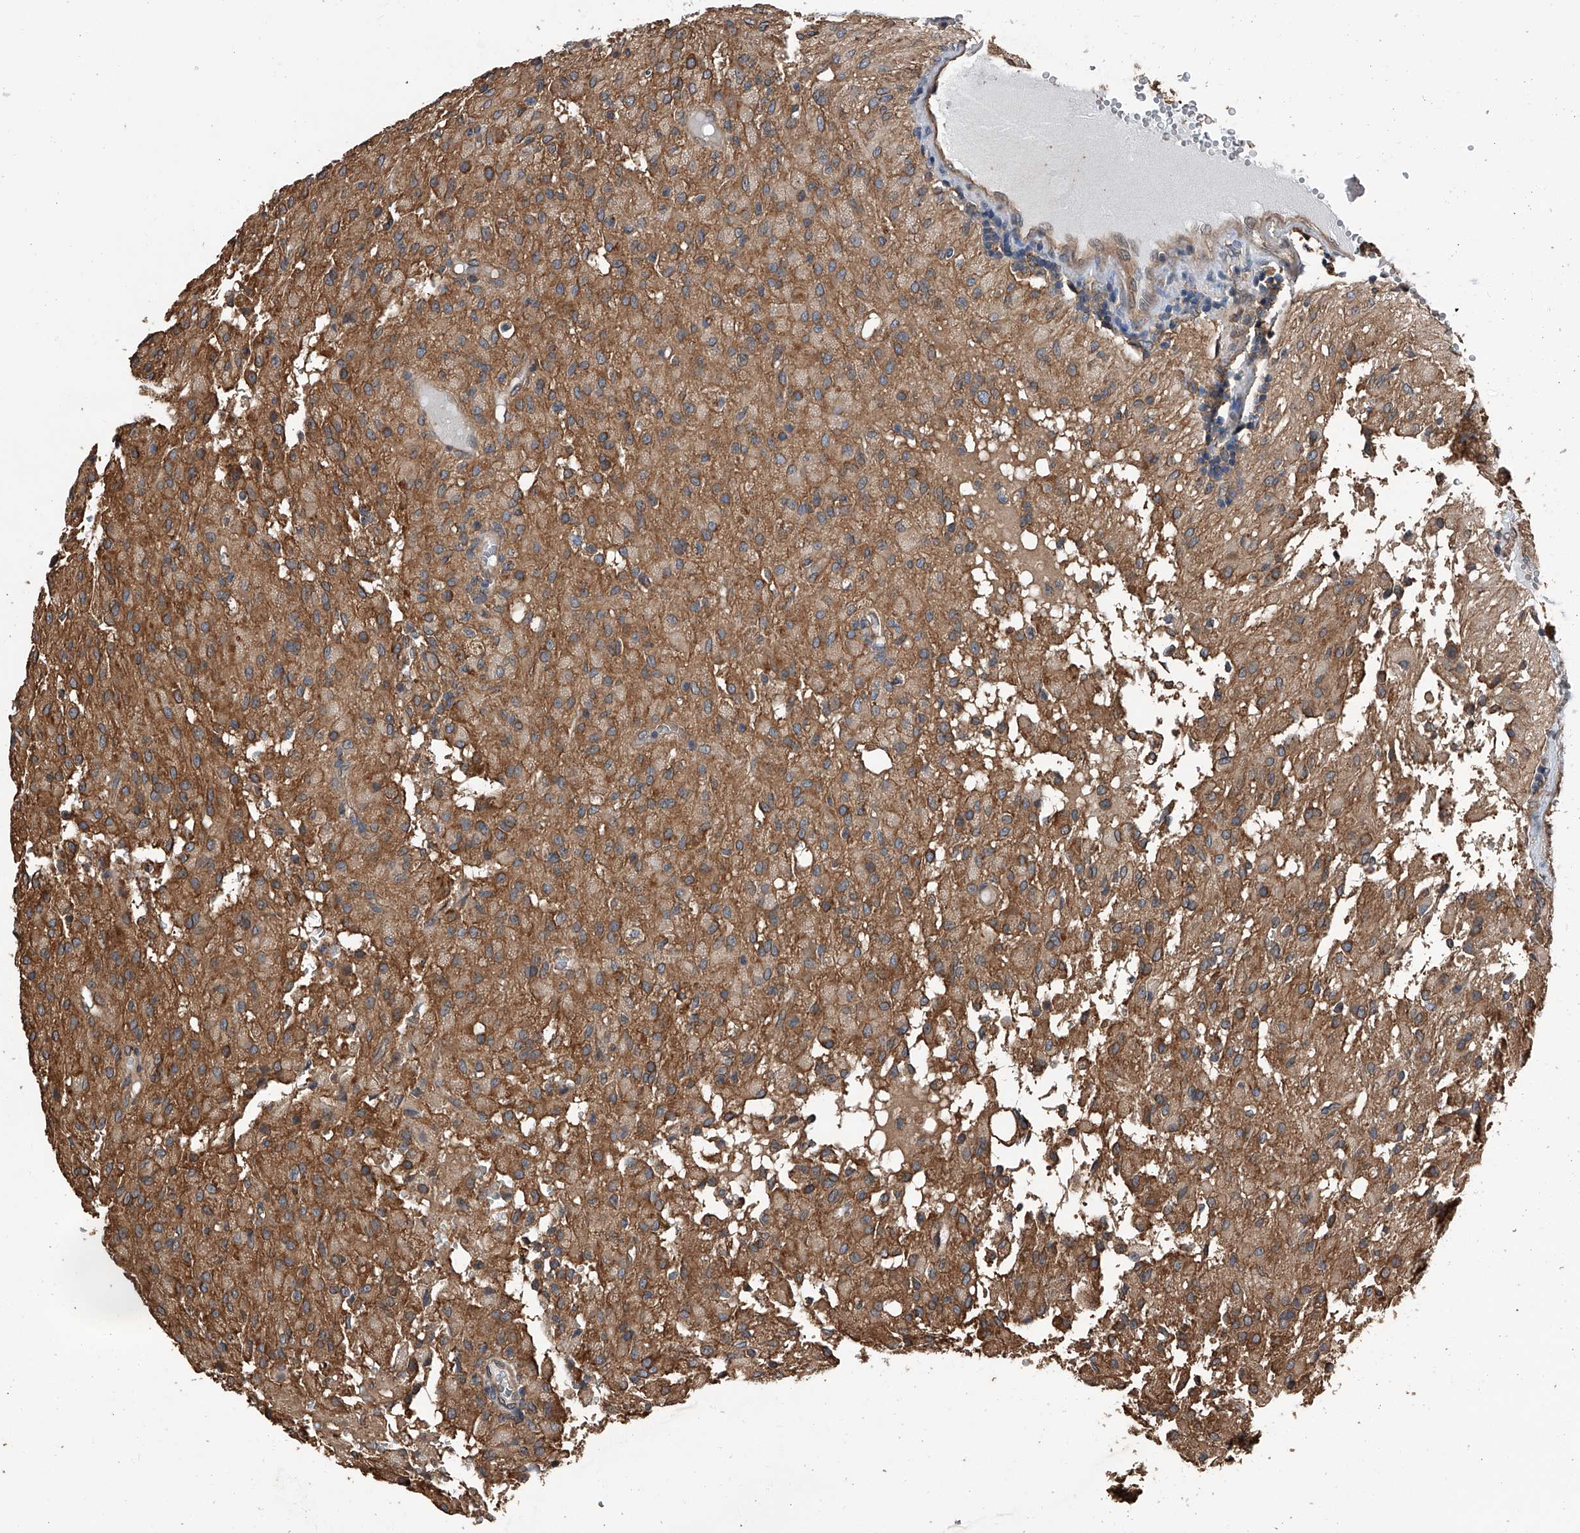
{"staining": {"intensity": "negative", "quantity": "none", "location": "none"}, "tissue": "glioma", "cell_type": "Tumor cells", "image_type": "cancer", "snomed": [{"axis": "morphology", "description": "Glioma, malignant, High grade"}, {"axis": "topography", "description": "Brain"}], "caption": "A histopathology image of human malignant glioma (high-grade) is negative for staining in tumor cells.", "gene": "KCNJ2", "patient": {"sex": "female", "age": 59}}